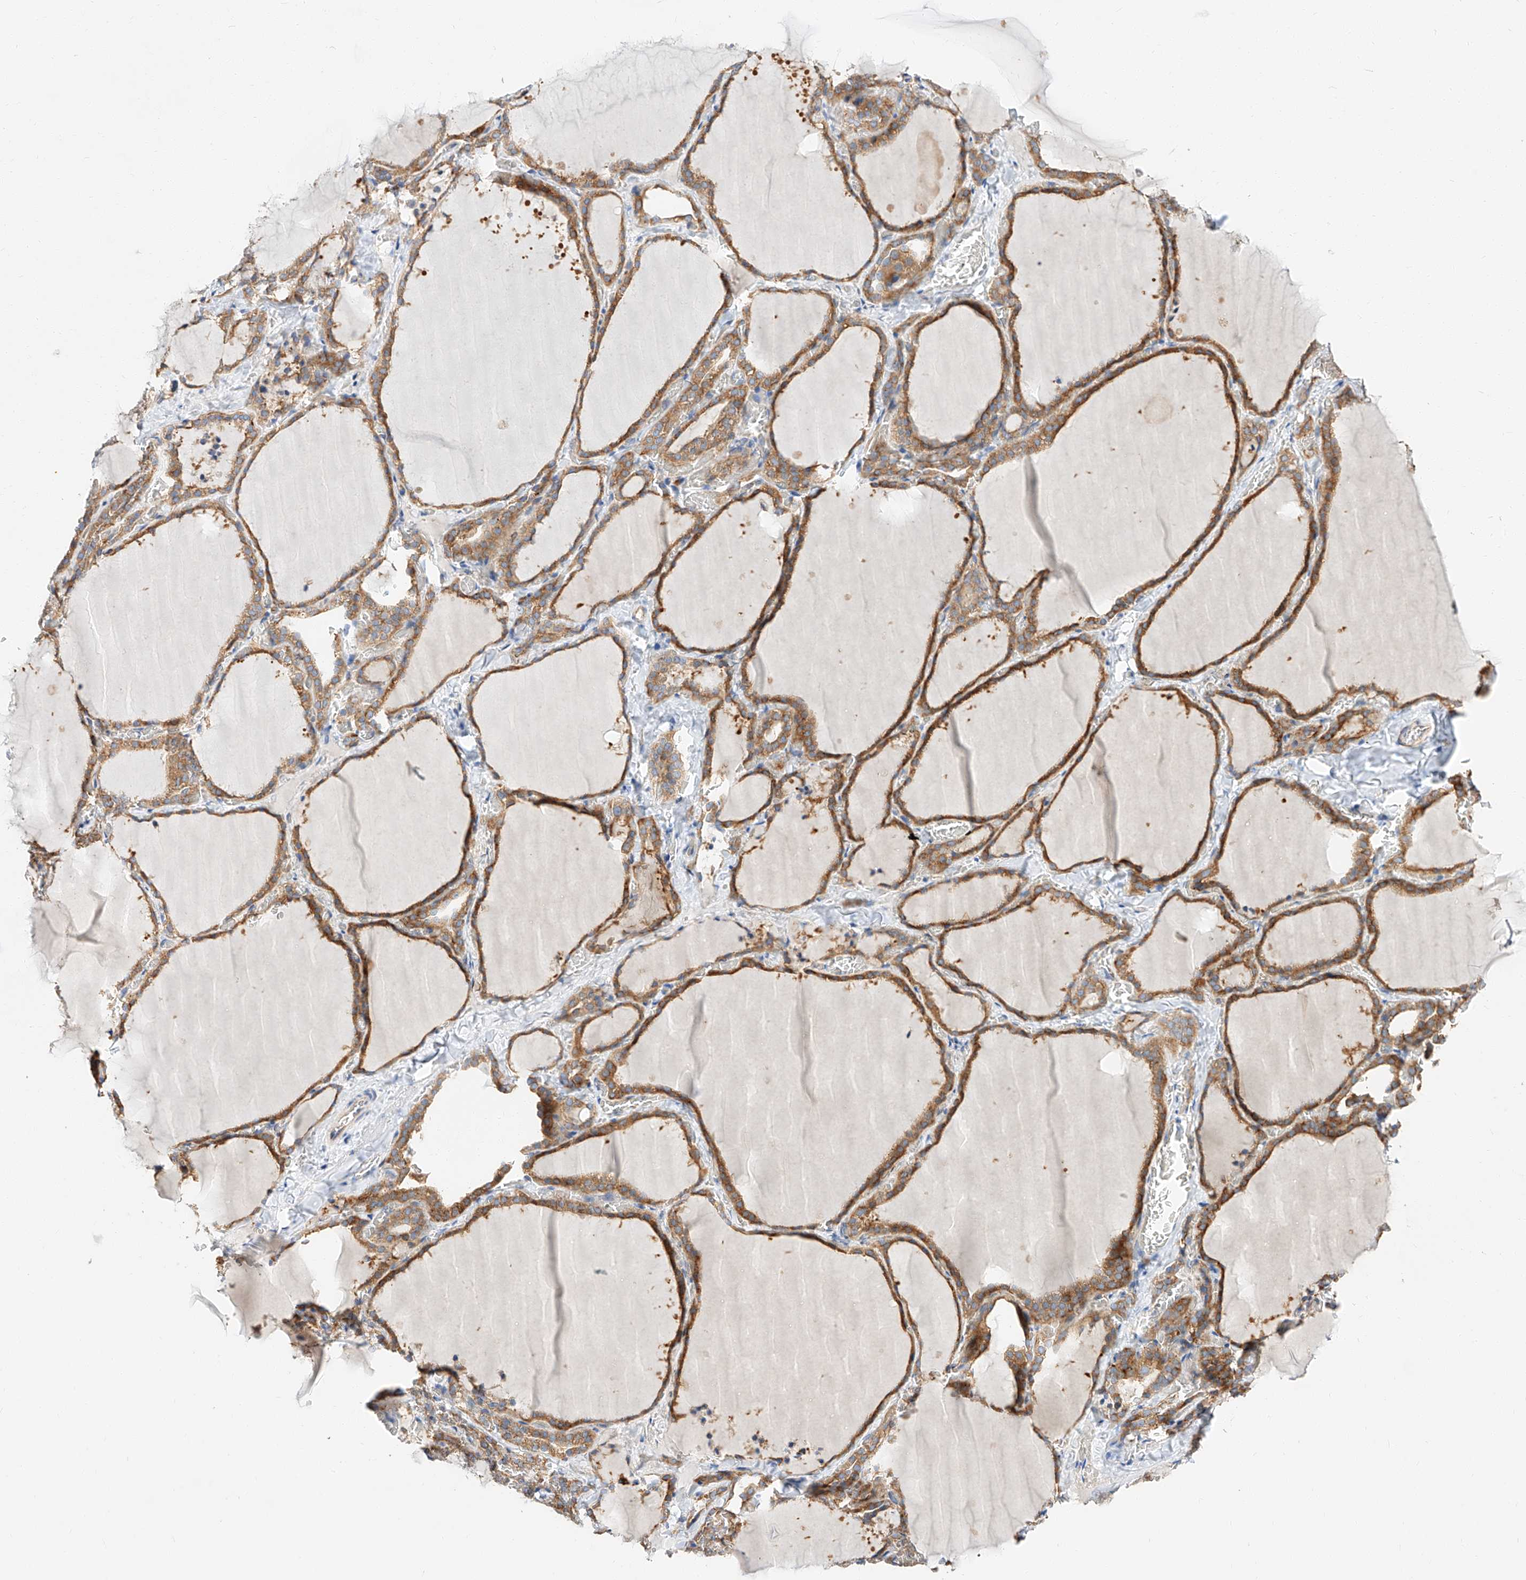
{"staining": {"intensity": "moderate", "quantity": ">75%", "location": "cytoplasmic/membranous"}, "tissue": "thyroid gland", "cell_type": "Glandular cells", "image_type": "normal", "snomed": [{"axis": "morphology", "description": "Normal tissue, NOS"}, {"axis": "topography", "description": "Thyroid gland"}], "caption": "Approximately >75% of glandular cells in benign human thyroid gland exhibit moderate cytoplasmic/membranous protein expression as visualized by brown immunohistochemical staining.", "gene": "GLMN", "patient": {"sex": "female", "age": 22}}